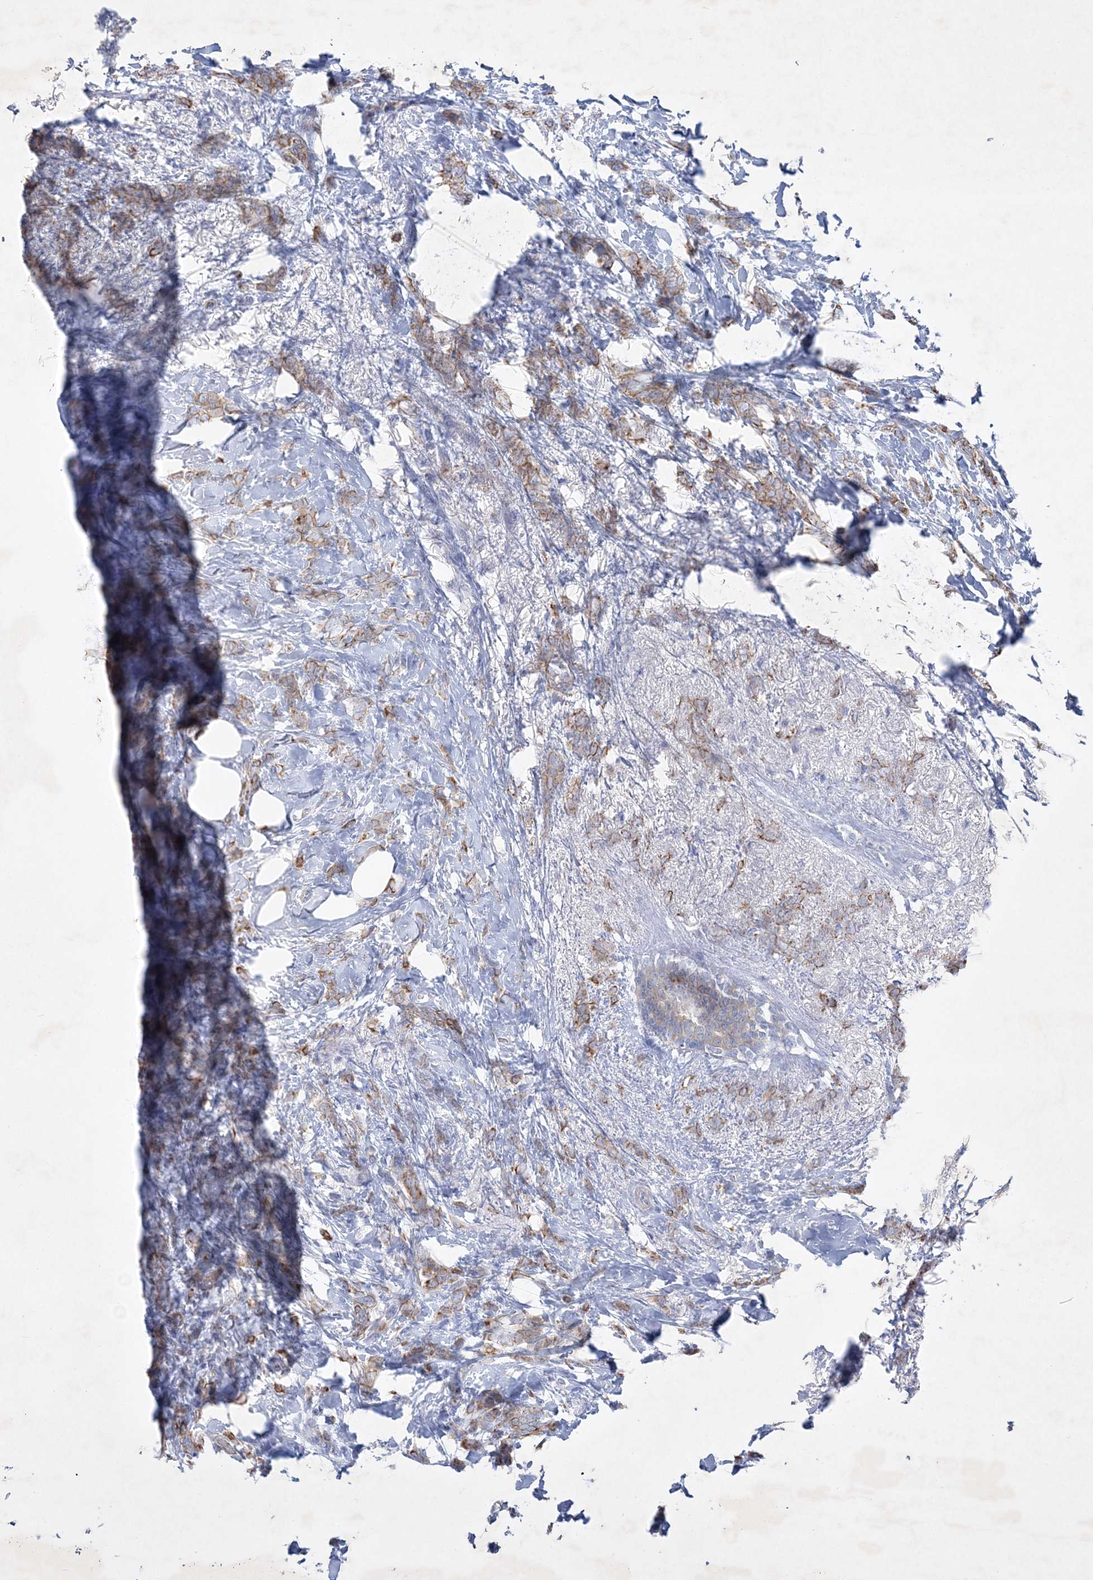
{"staining": {"intensity": "moderate", "quantity": ">75%", "location": "cytoplasmic/membranous"}, "tissue": "breast cancer", "cell_type": "Tumor cells", "image_type": "cancer", "snomed": [{"axis": "morphology", "description": "Lobular carcinoma, in situ"}, {"axis": "morphology", "description": "Lobular carcinoma"}, {"axis": "topography", "description": "Breast"}], "caption": "A medium amount of moderate cytoplasmic/membranous expression is seen in about >75% of tumor cells in lobular carcinoma (breast) tissue. The protein is shown in brown color, while the nuclei are stained blue.", "gene": "FARSB", "patient": {"sex": "female", "age": 41}}